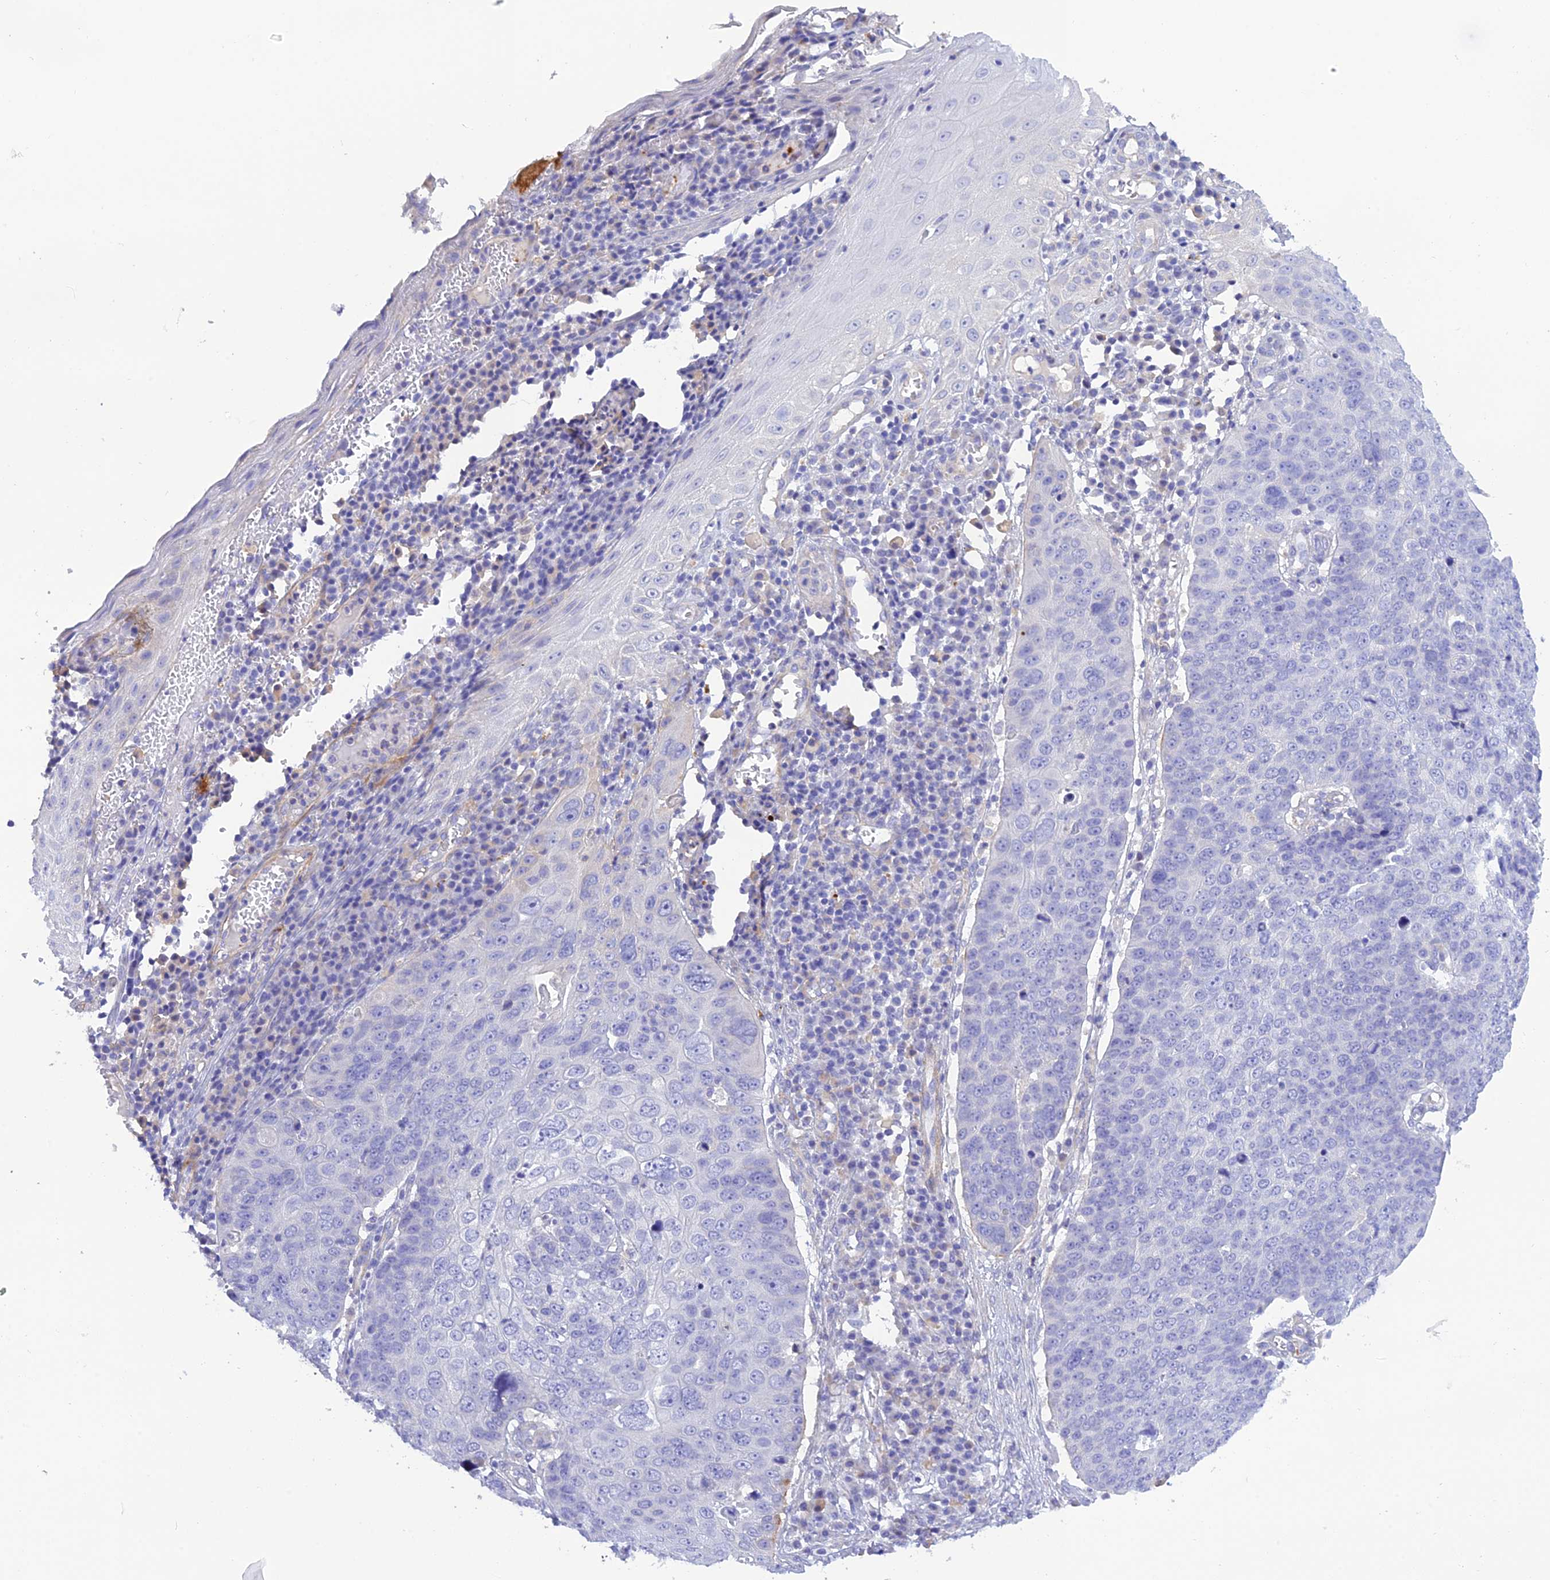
{"staining": {"intensity": "negative", "quantity": "none", "location": "none"}, "tissue": "skin cancer", "cell_type": "Tumor cells", "image_type": "cancer", "snomed": [{"axis": "morphology", "description": "Squamous cell carcinoma, NOS"}, {"axis": "topography", "description": "Skin"}], "caption": "Histopathology image shows no protein staining in tumor cells of skin cancer tissue.", "gene": "ZDHHC16", "patient": {"sex": "male", "age": 71}}